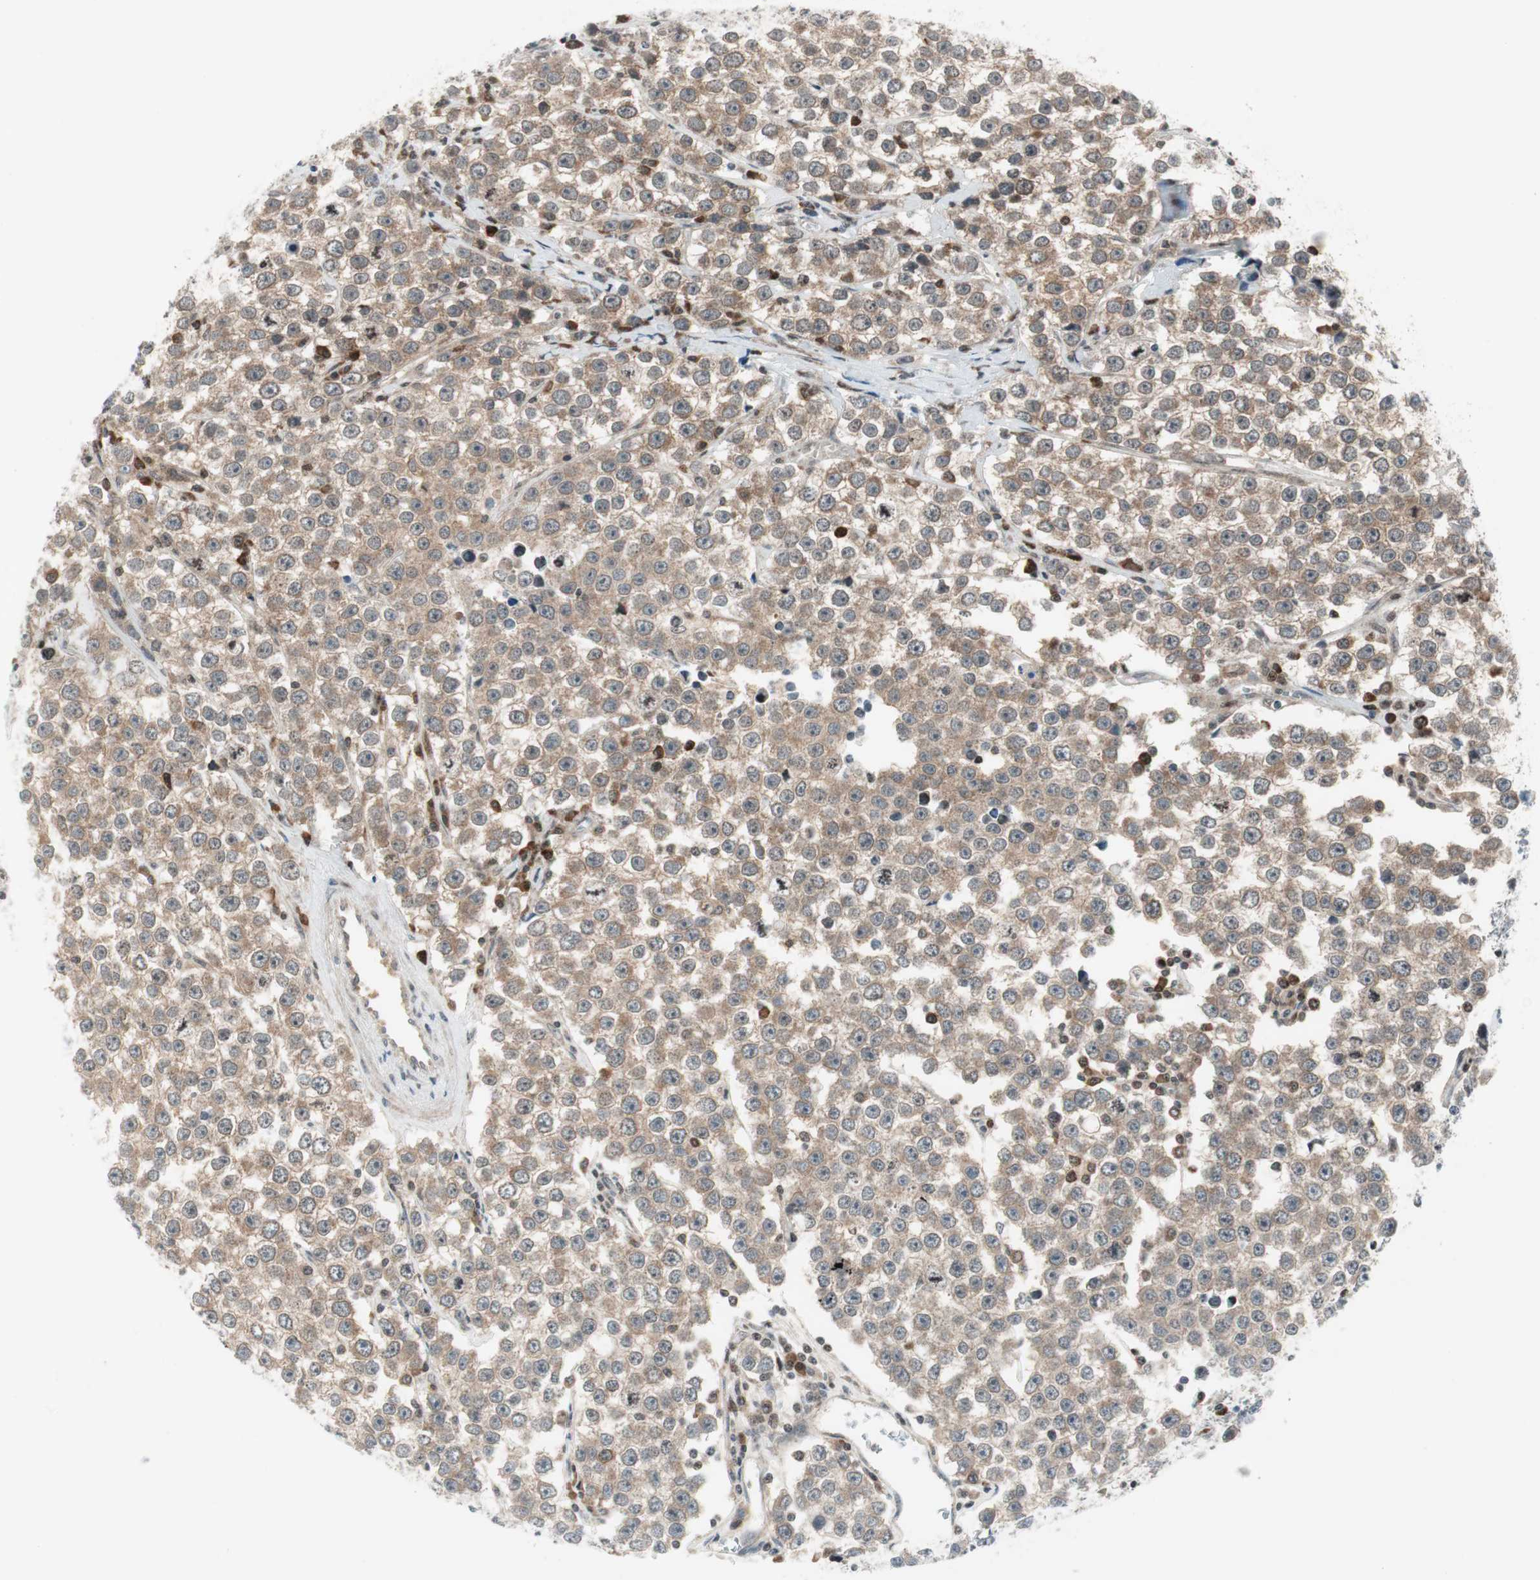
{"staining": {"intensity": "weak", "quantity": "25%-75%", "location": "cytoplasmic/membranous"}, "tissue": "testis cancer", "cell_type": "Tumor cells", "image_type": "cancer", "snomed": [{"axis": "morphology", "description": "Seminoma, NOS"}, {"axis": "morphology", "description": "Carcinoma, Embryonal, NOS"}, {"axis": "topography", "description": "Testis"}], "caption": "DAB immunohistochemical staining of testis cancer reveals weak cytoplasmic/membranous protein staining in about 25%-75% of tumor cells.", "gene": "TPT1", "patient": {"sex": "male", "age": 52}}